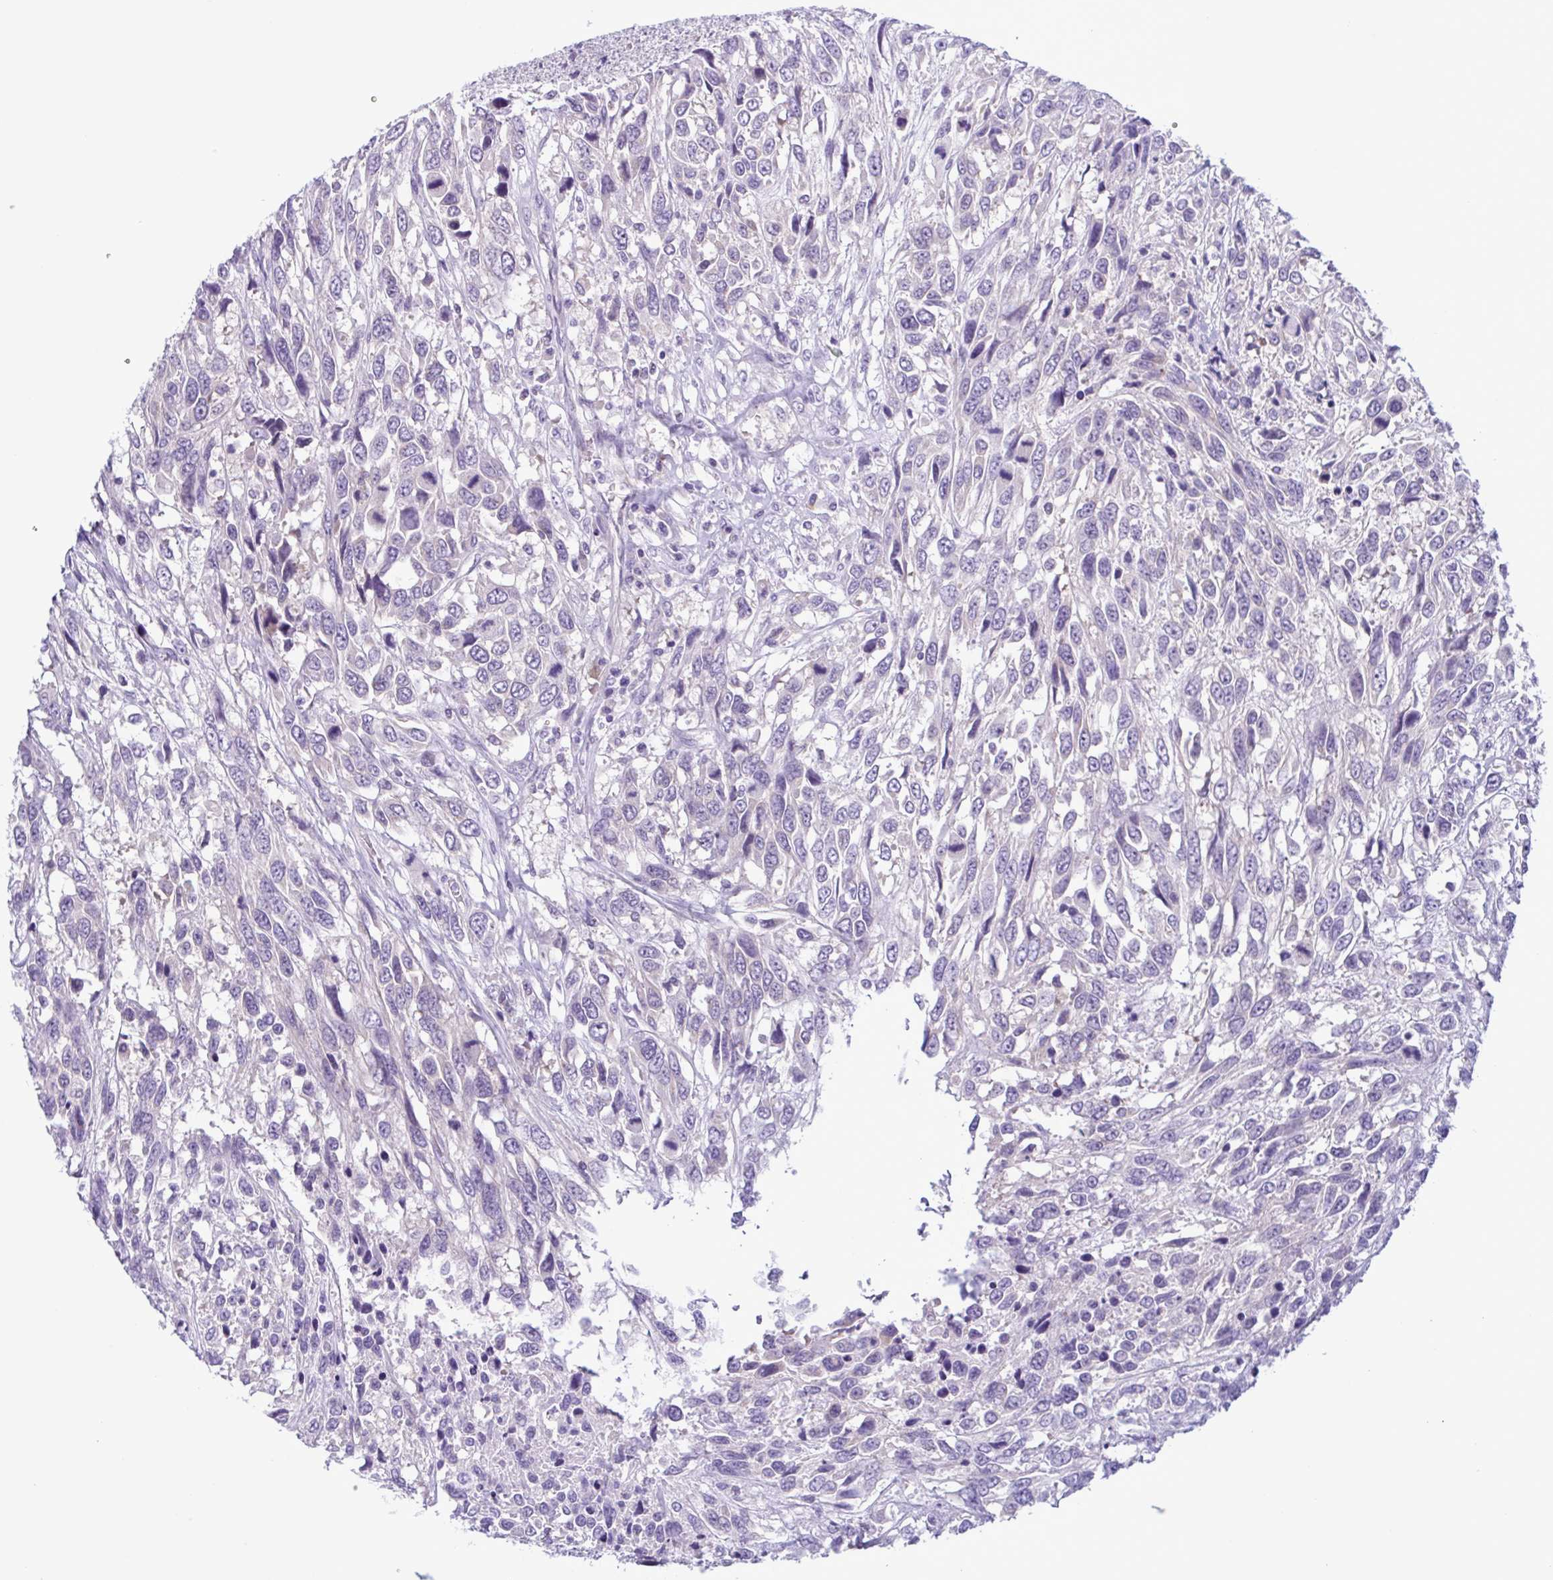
{"staining": {"intensity": "negative", "quantity": "none", "location": "none"}, "tissue": "urothelial cancer", "cell_type": "Tumor cells", "image_type": "cancer", "snomed": [{"axis": "morphology", "description": "Urothelial carcinoma, High grade"}, {"axis": "topography", "description": "Urinary bladder"}], "caption": "A micrograph of high-grade urothelial carcinoma stained for a protein demonstrates no brown staining in tumor cells.", "gene": "INAFM1", "patient": {"sex": "female", "age": 70}}